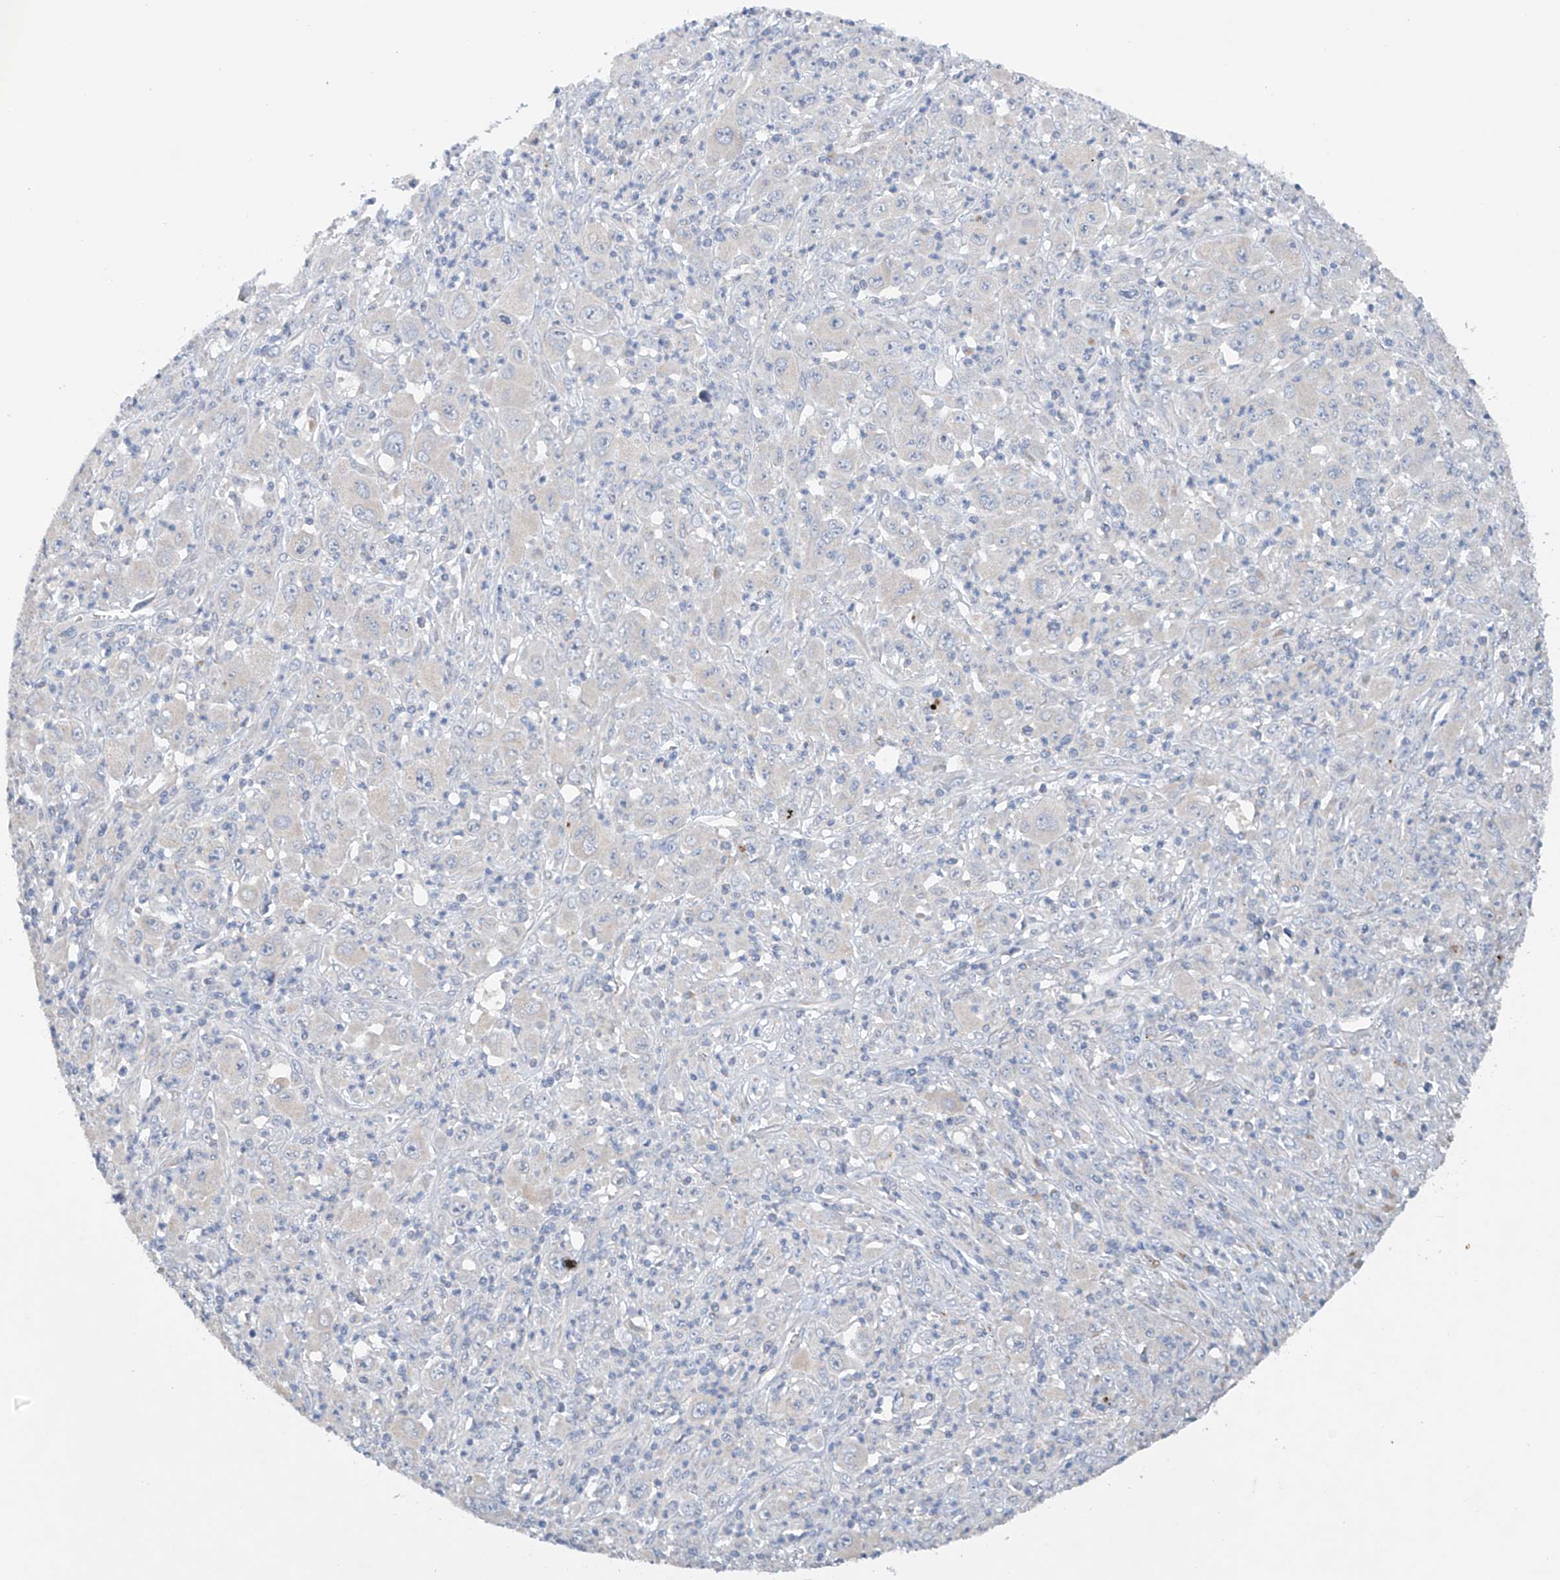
{"staining": {"intensity": "negative", "quantity": "none", "location": "none"}, "tissue": "melanoma", "cell_type": "Tumor cells", "image_type": "cancer", "snomed": [{"axis": "morphology", "description": "Malignant melanoma, Metastatic site"}, {"axis": "topography", "description": "Skin"}], "caption": "IHC of melanoma shows no expression in tumor cells.", "gene": "GPC4", "patient": {"sex": "female", "age": 56}}